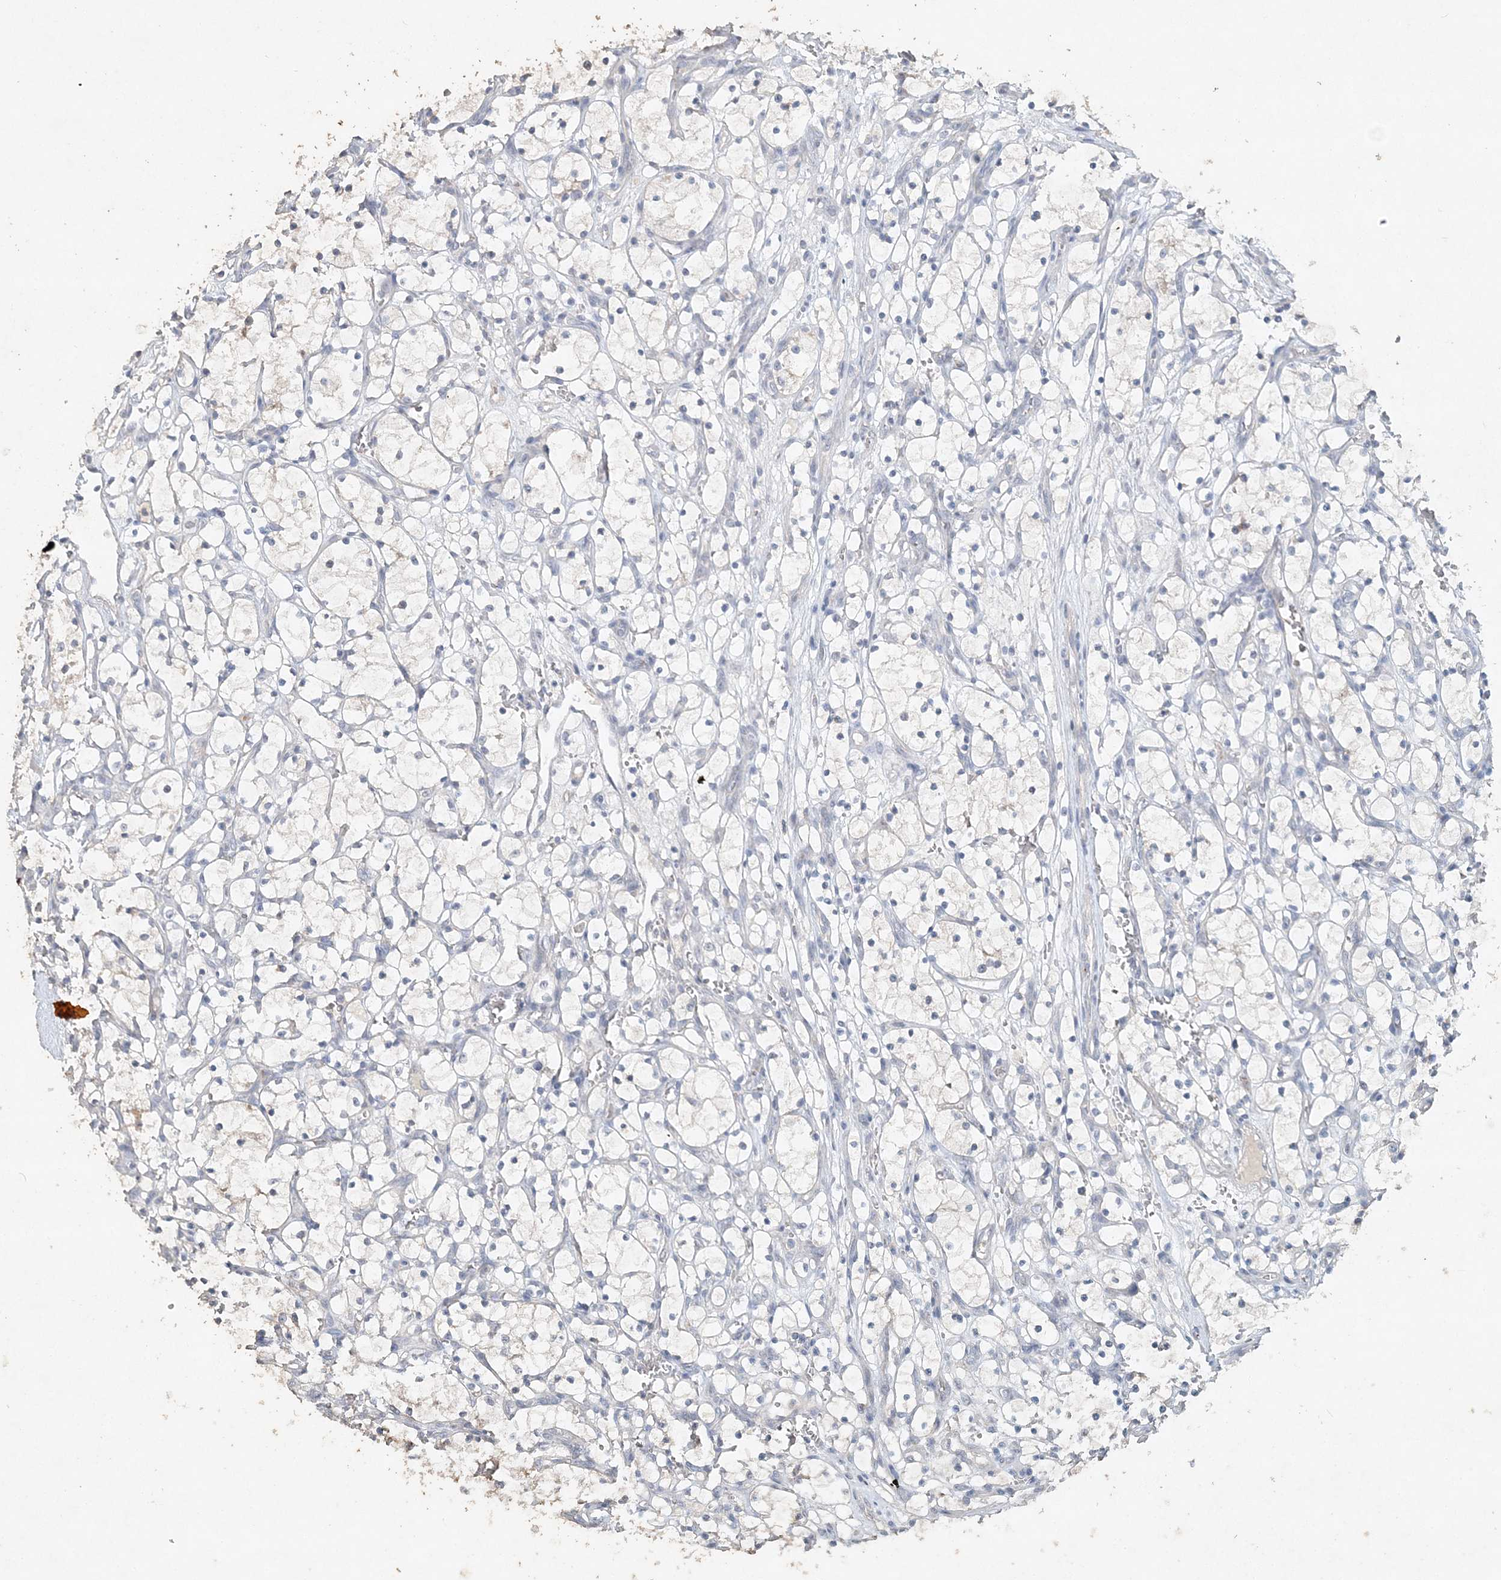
{"staining": {"intensity": "negative", "quantity": "none", "location": "none"}, "tissue": "renal cancer", "cell_type": "Tumor cells", "image_type": "cancer", "snomed": [{"axis": "morphology", "description": "Adenocarcinoma, NOS"}, {"axis": "topography", "description": "Kidney"}], "caption": "Tumor cells are negative for protein expression in human renal adenocarcinoma.", "gene": "DNAH5", "patient": {"sex": "female", "age": 69}}